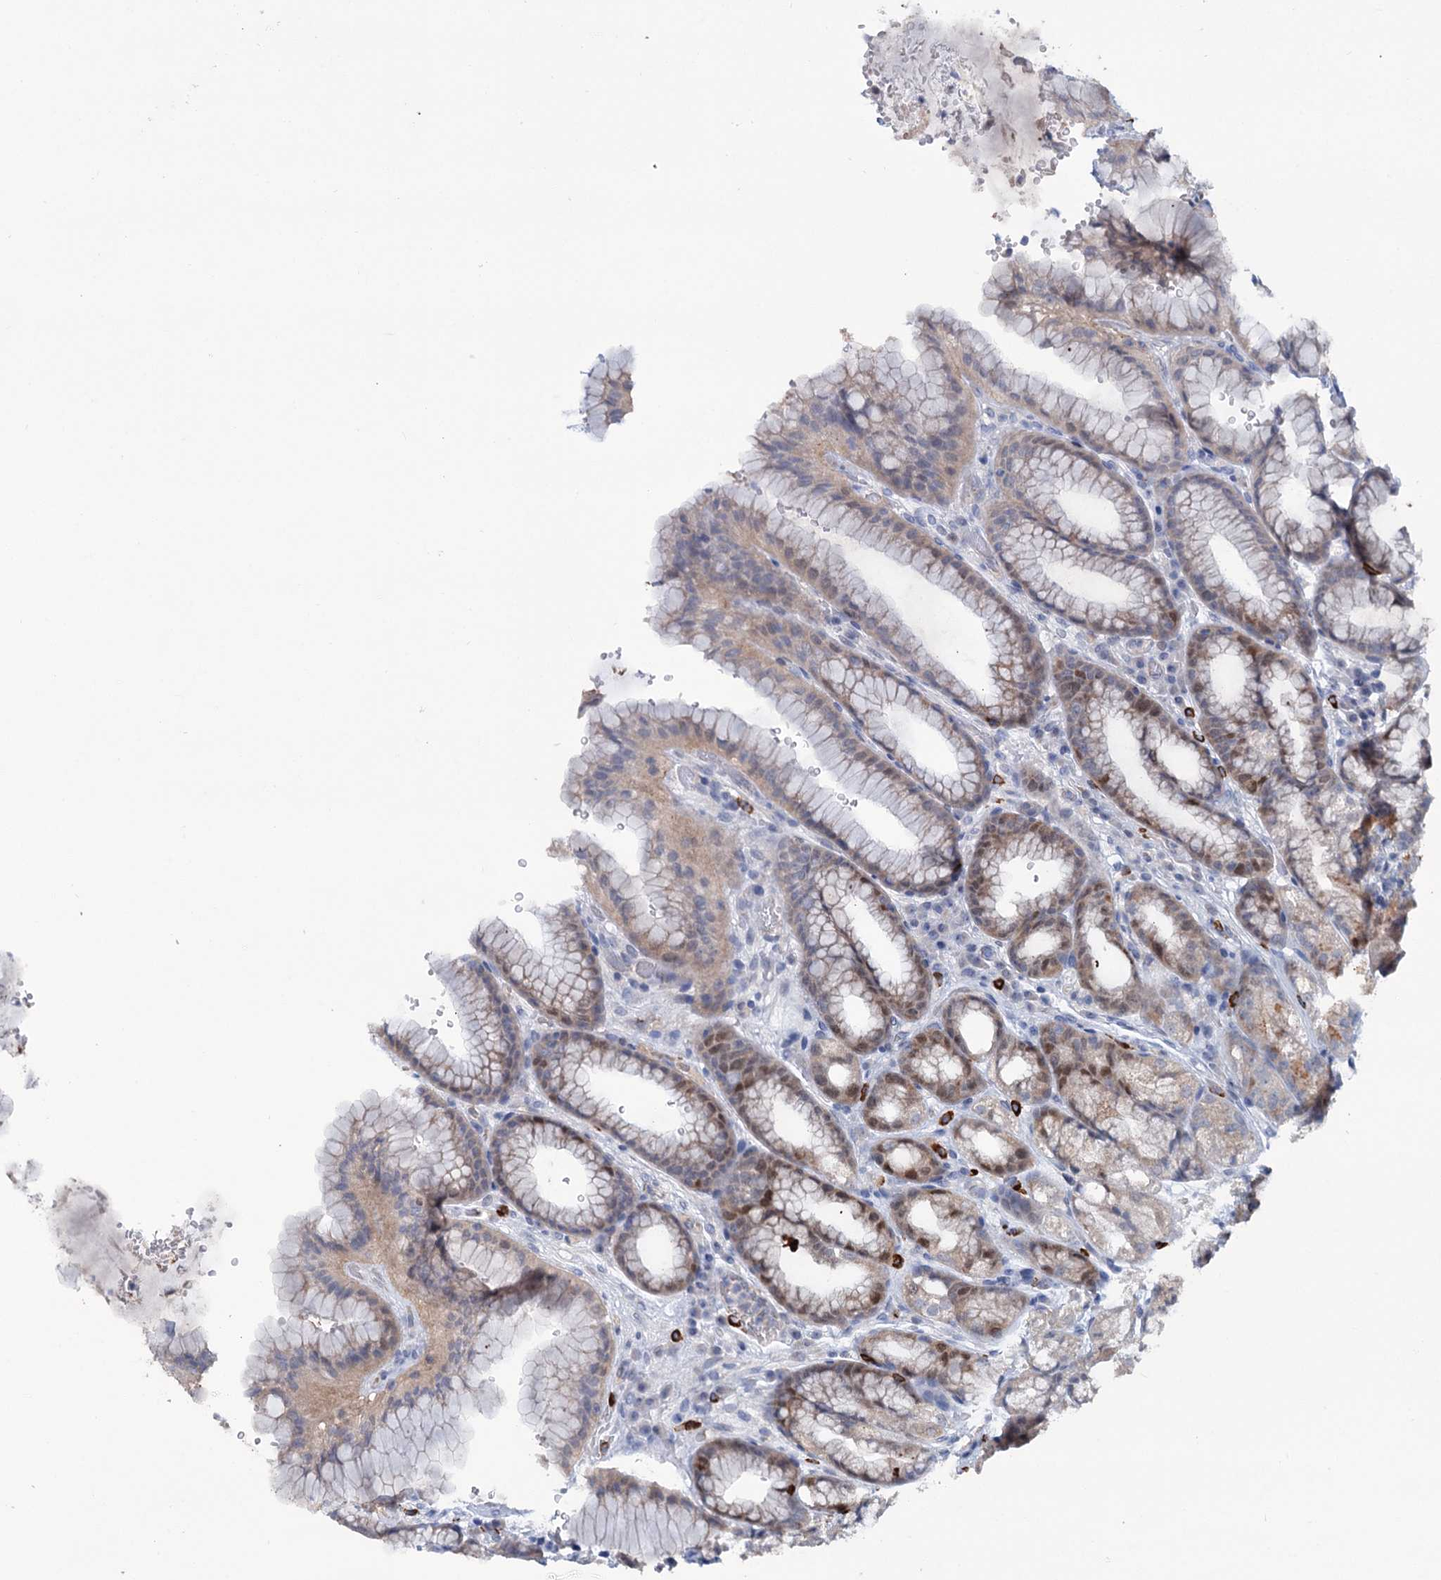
{"staining": {"intensity": "weak", "quantity": "<25%", "location": "cytoplasmic/membranous,nuclear"}, "tissue": "stomach", "cell_type": "Glandular cells", "image_type": "normal", "snomed": [{"axis": "morphology", "description": "Normal tissue, NOS"}, {"axis": "morphology", "description": "Adenocarcinoma, NOS"}, {"axis": "topography", "description": "Stomach"}], "caption": "High magnification brightfield microscopy of unremarkable stomach stained with DAB (brown) and counterstained with hematoxylin (blue): glandular cells show no significant expression.", "gene": "FAM111B", "patient": {"sex": "male", "age": 57}}